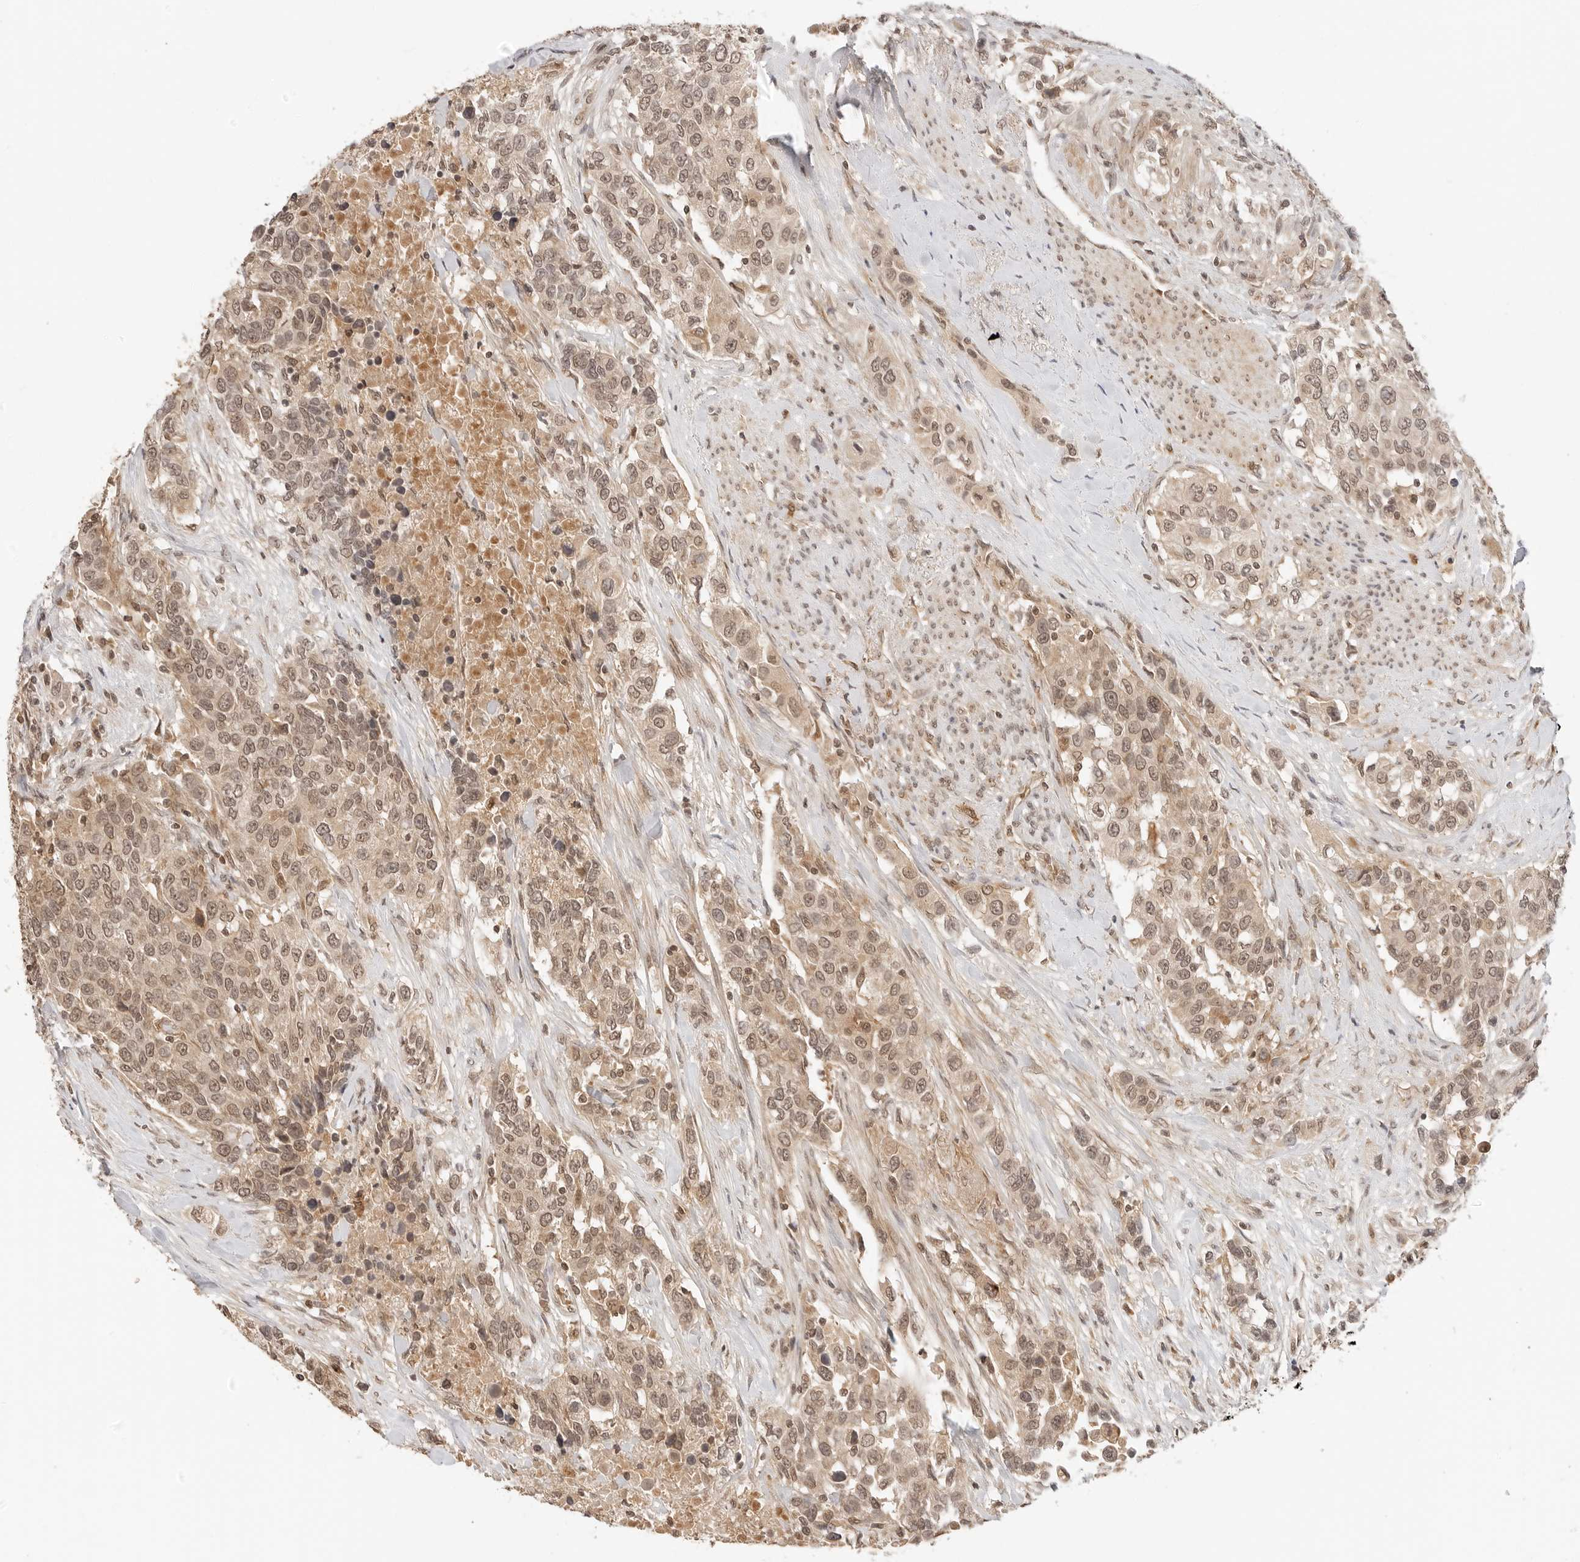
{"staining": {"intensity": "moderate", "quantity": ">75%", "location": "cytoplasmic/membranous,nuclear"}, "tissue": "urothelial cancer", "cell_type": "Tumor cells", "image_type": "cancer", "snomed": [{"axis": "morphology", "description": "Urothelial carcinoma, High grade"}, {"axis": "topography", "description": "Urinary bladder"}], "caption": "Urothelial cancer was stained to show a protein in brown. There is medium levels of moderate cytoplasmic/membranous and nuclear expression in approximately >75% of tumor cells.", "gene": "GPR34", "patient": {"sex": "female", "age": 80}}